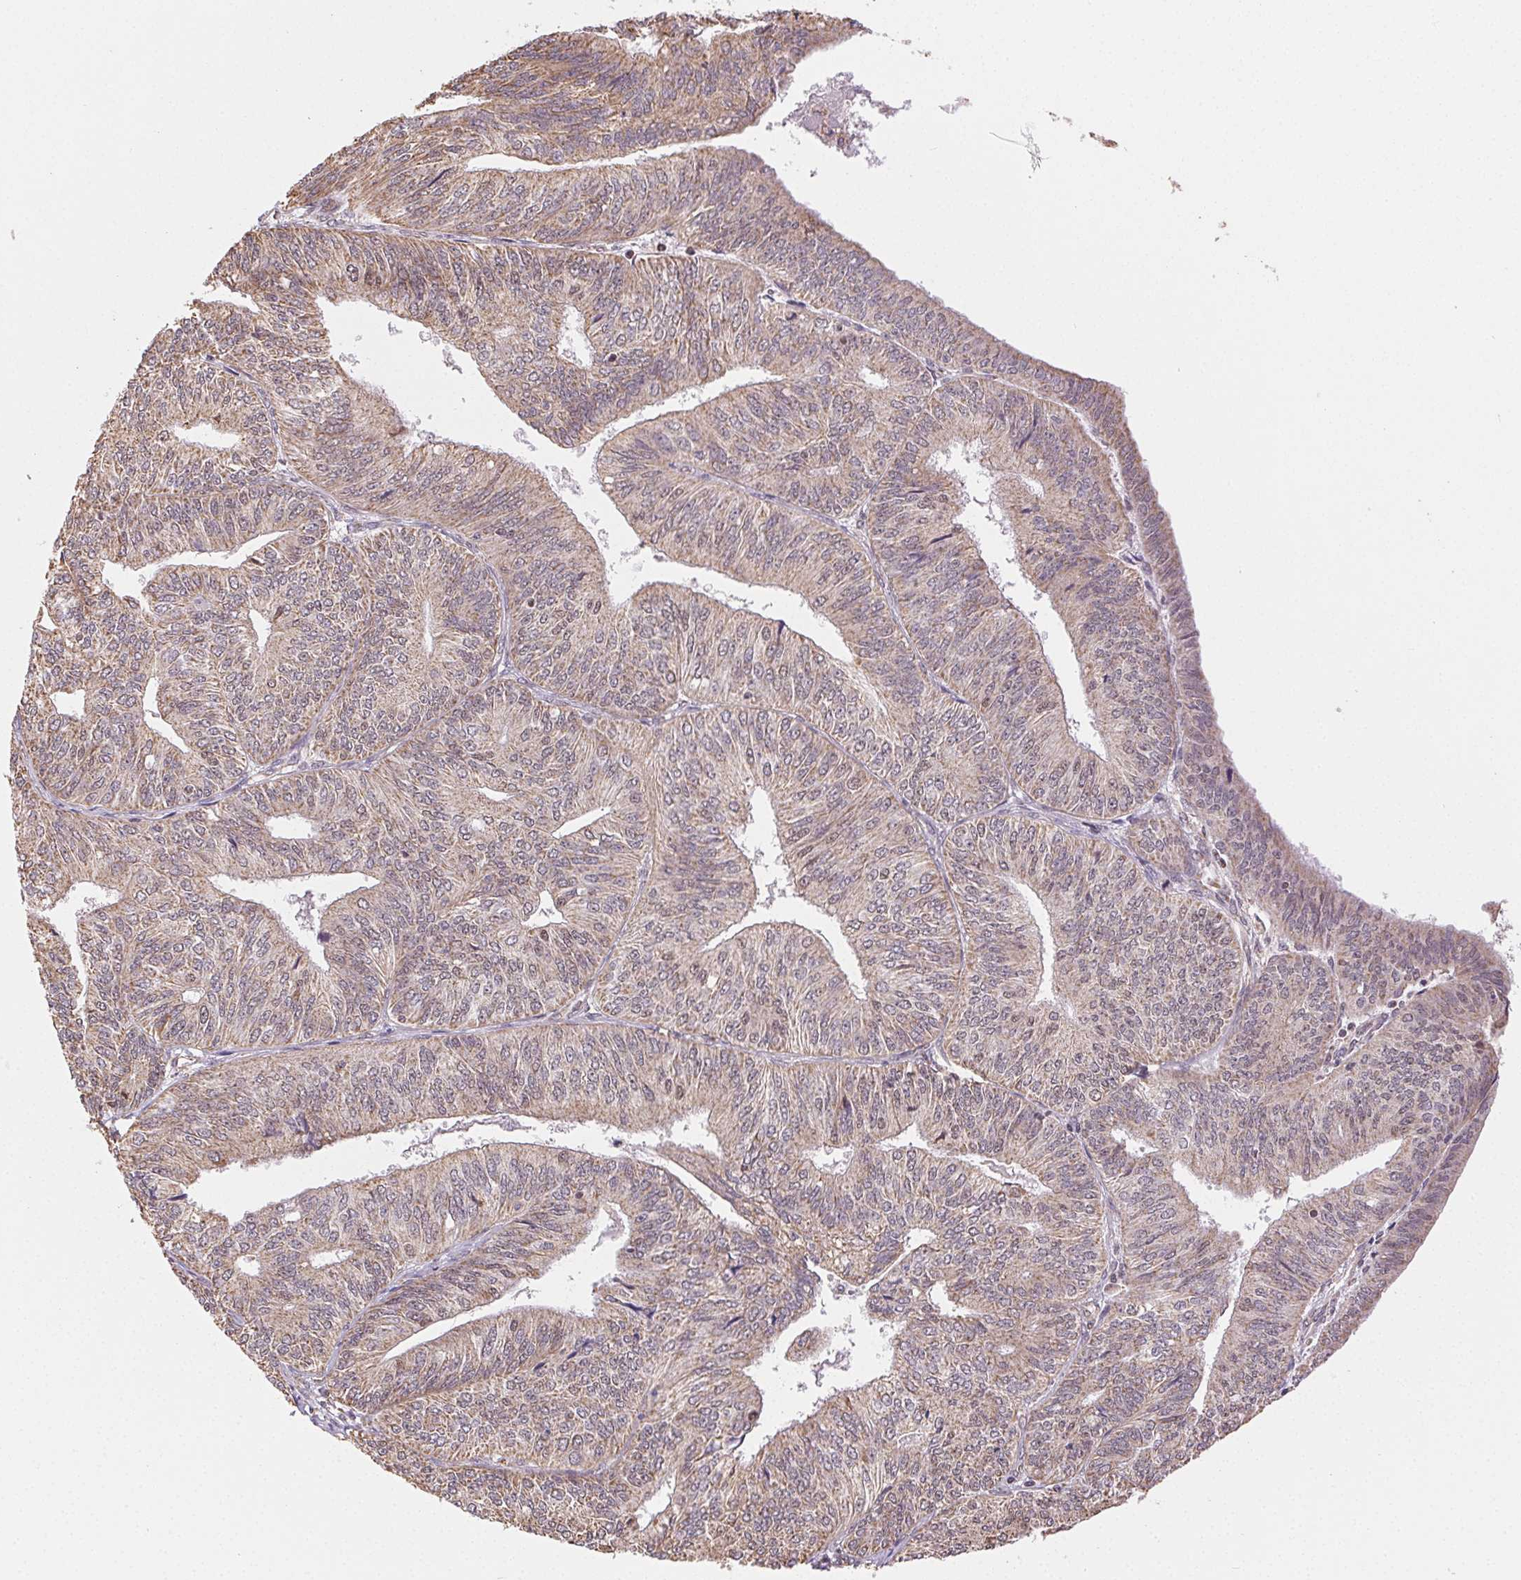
{"staining": {"intensity": "weak", "quantity": ">75%", "location": "cytoplasmic/membranous"}, "tissue": "endometrial cancer", "cell_type": "Tumor cells", "image_type": "cancer", "snomed": [{"axis": "morphology", "description": "Adenocarcinoma, NOS"}, {"axis": "topography", "description": "Endometrium"}], "caption": "Human adenocarcinoma (endometrial) stained for a protein (brown) shows weak cytoplasmic/membranous positive positivity in approximately >75% of tumor cells.", "gene": "PIWIL4", "patient": {"sex": "female", "age": 58}}